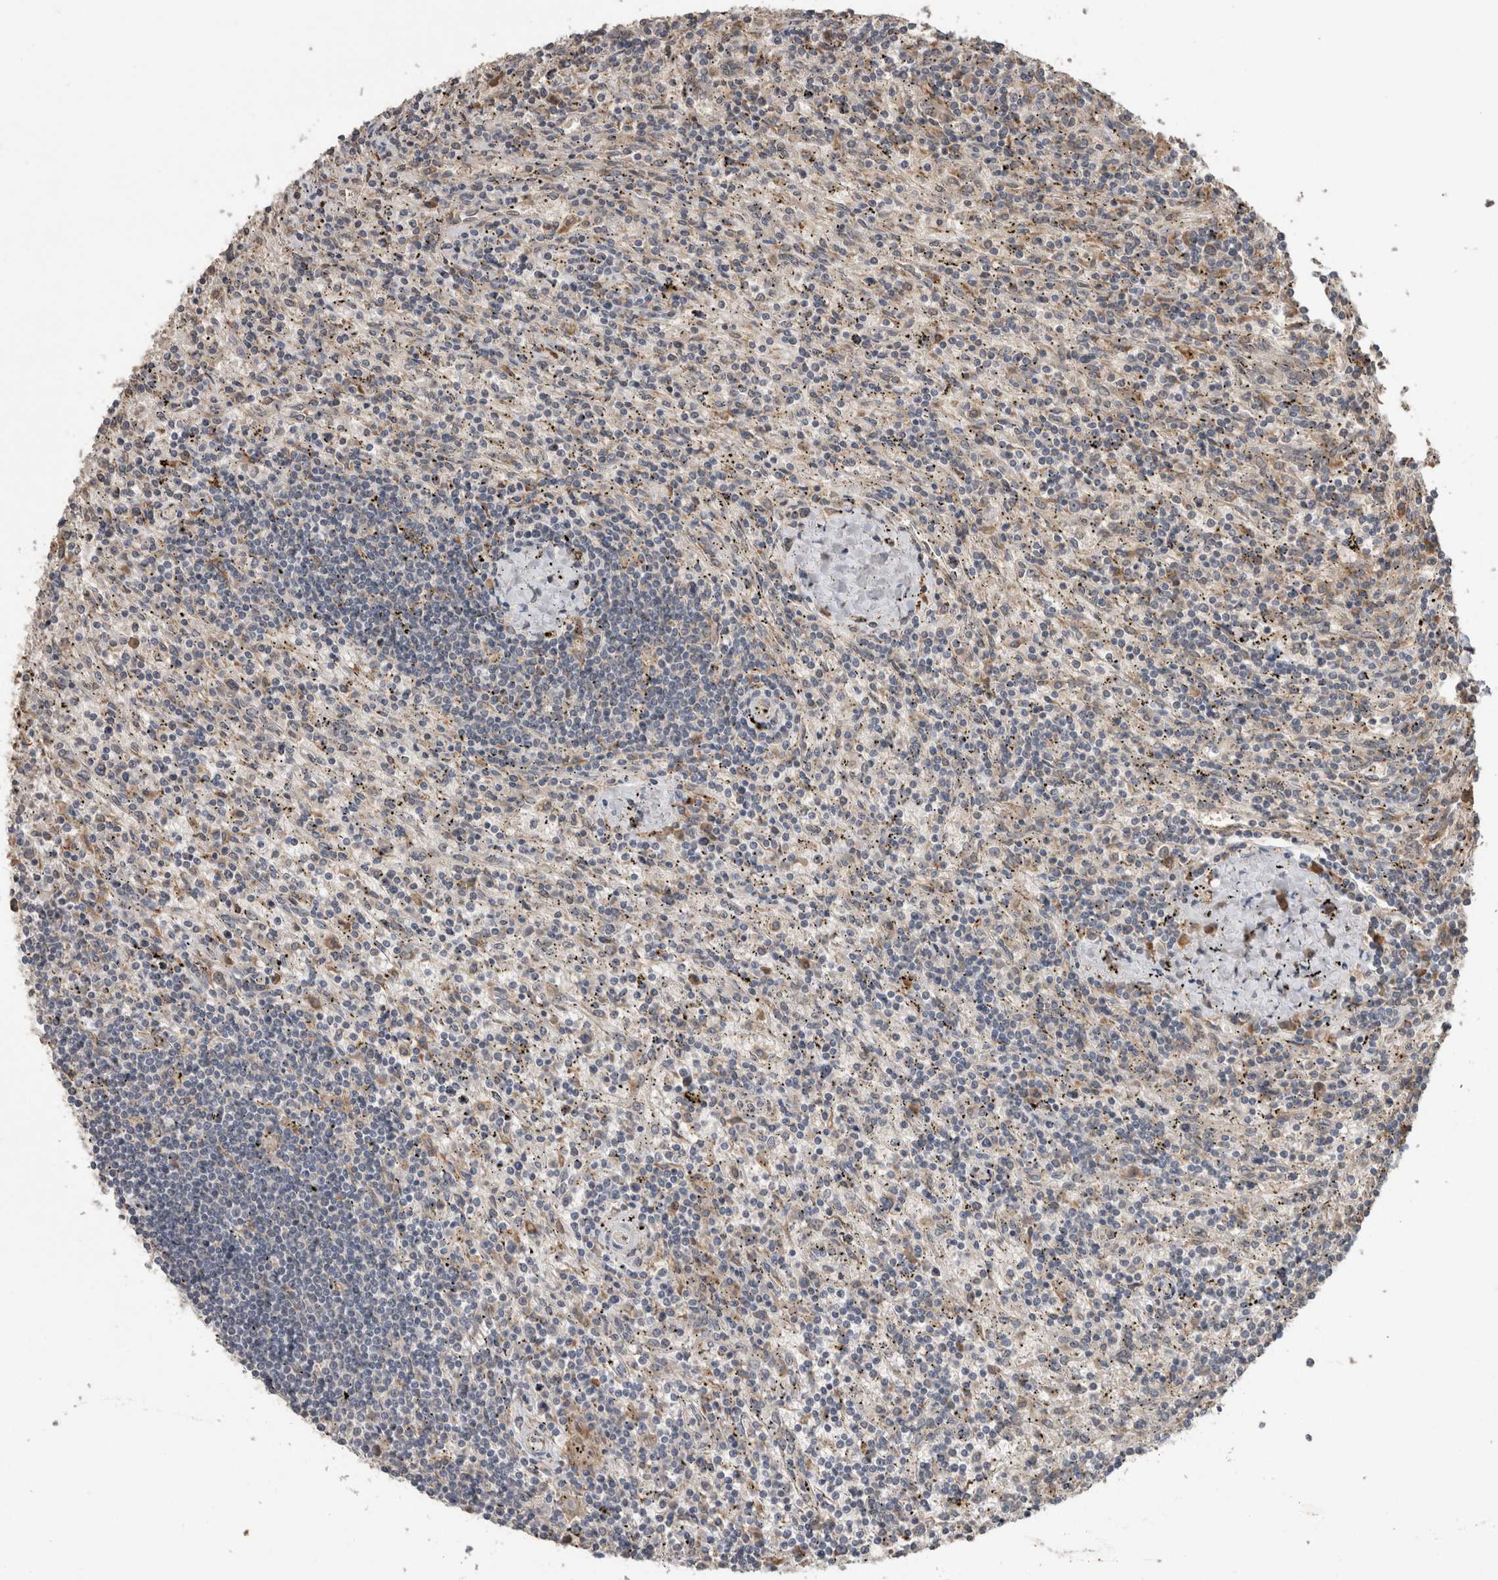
{"staining": {"intensity": "weak", "quantity": "<25%", "location": "cytoplasmic/membranous"}, "tissue": "lymphoma", "cell_type": "Tumor cells", "image_type": "cancer", "snomed": [{"axis": "morphology", "description": "Malignant lymphoma, non-Hodgkin's type, Low grade"}, {"axis": "topography", "description": "Spleen"}], "caption": "Tumor cells show no significant staining in malignant lymphoma, non-Hodgkin's type (low-grade). The staining is performed using DAB brown chromogen with nuclei counter-stained in using hematoxylin.", "gene": "ADGRL3", "patient": {"sex": "male", "age": 76}}